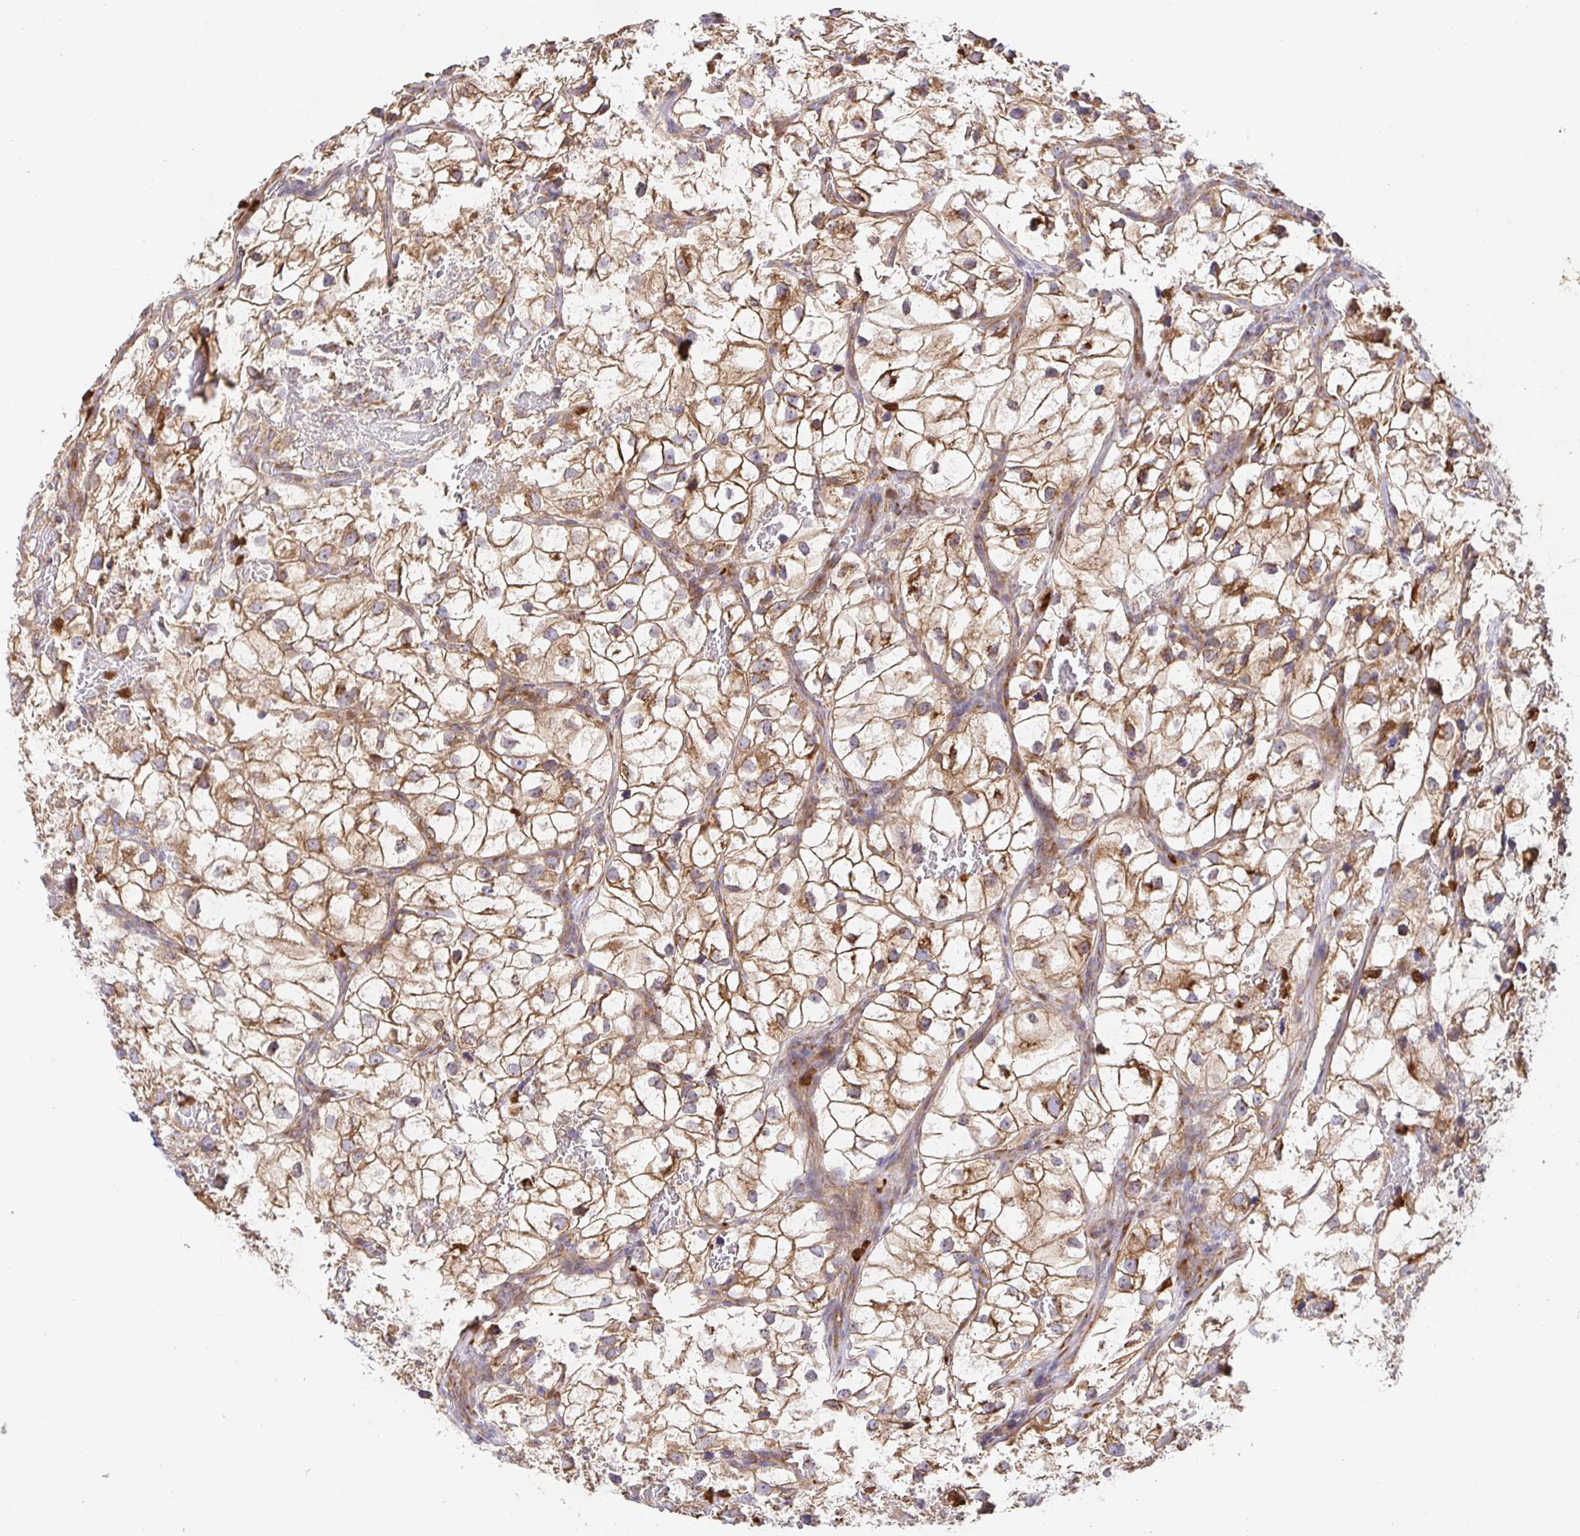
{"staining": {"intensity": "moderate", "quantity": ">75%", "location": "cytoplasmic/membranous"}, "tissue": "renal cancer", "cell_type": "Tumor cells", "image_type": "cancer", "snomed": [{"axis": "morphology", "description": "Adenocarcinoma, NOS"}, {"axis": "topography", "description": "Kidney"}], "caption": "Protein expression analysis of human renal adenocarcinoma reveals moderate cytoplasmic/membranous staining in about >75% of tumor cells. The protein is shown in brown color, while the nuclei are stained blue.", "gene": "PDPK1", "patient": {"sex": "male", "age": 59}}